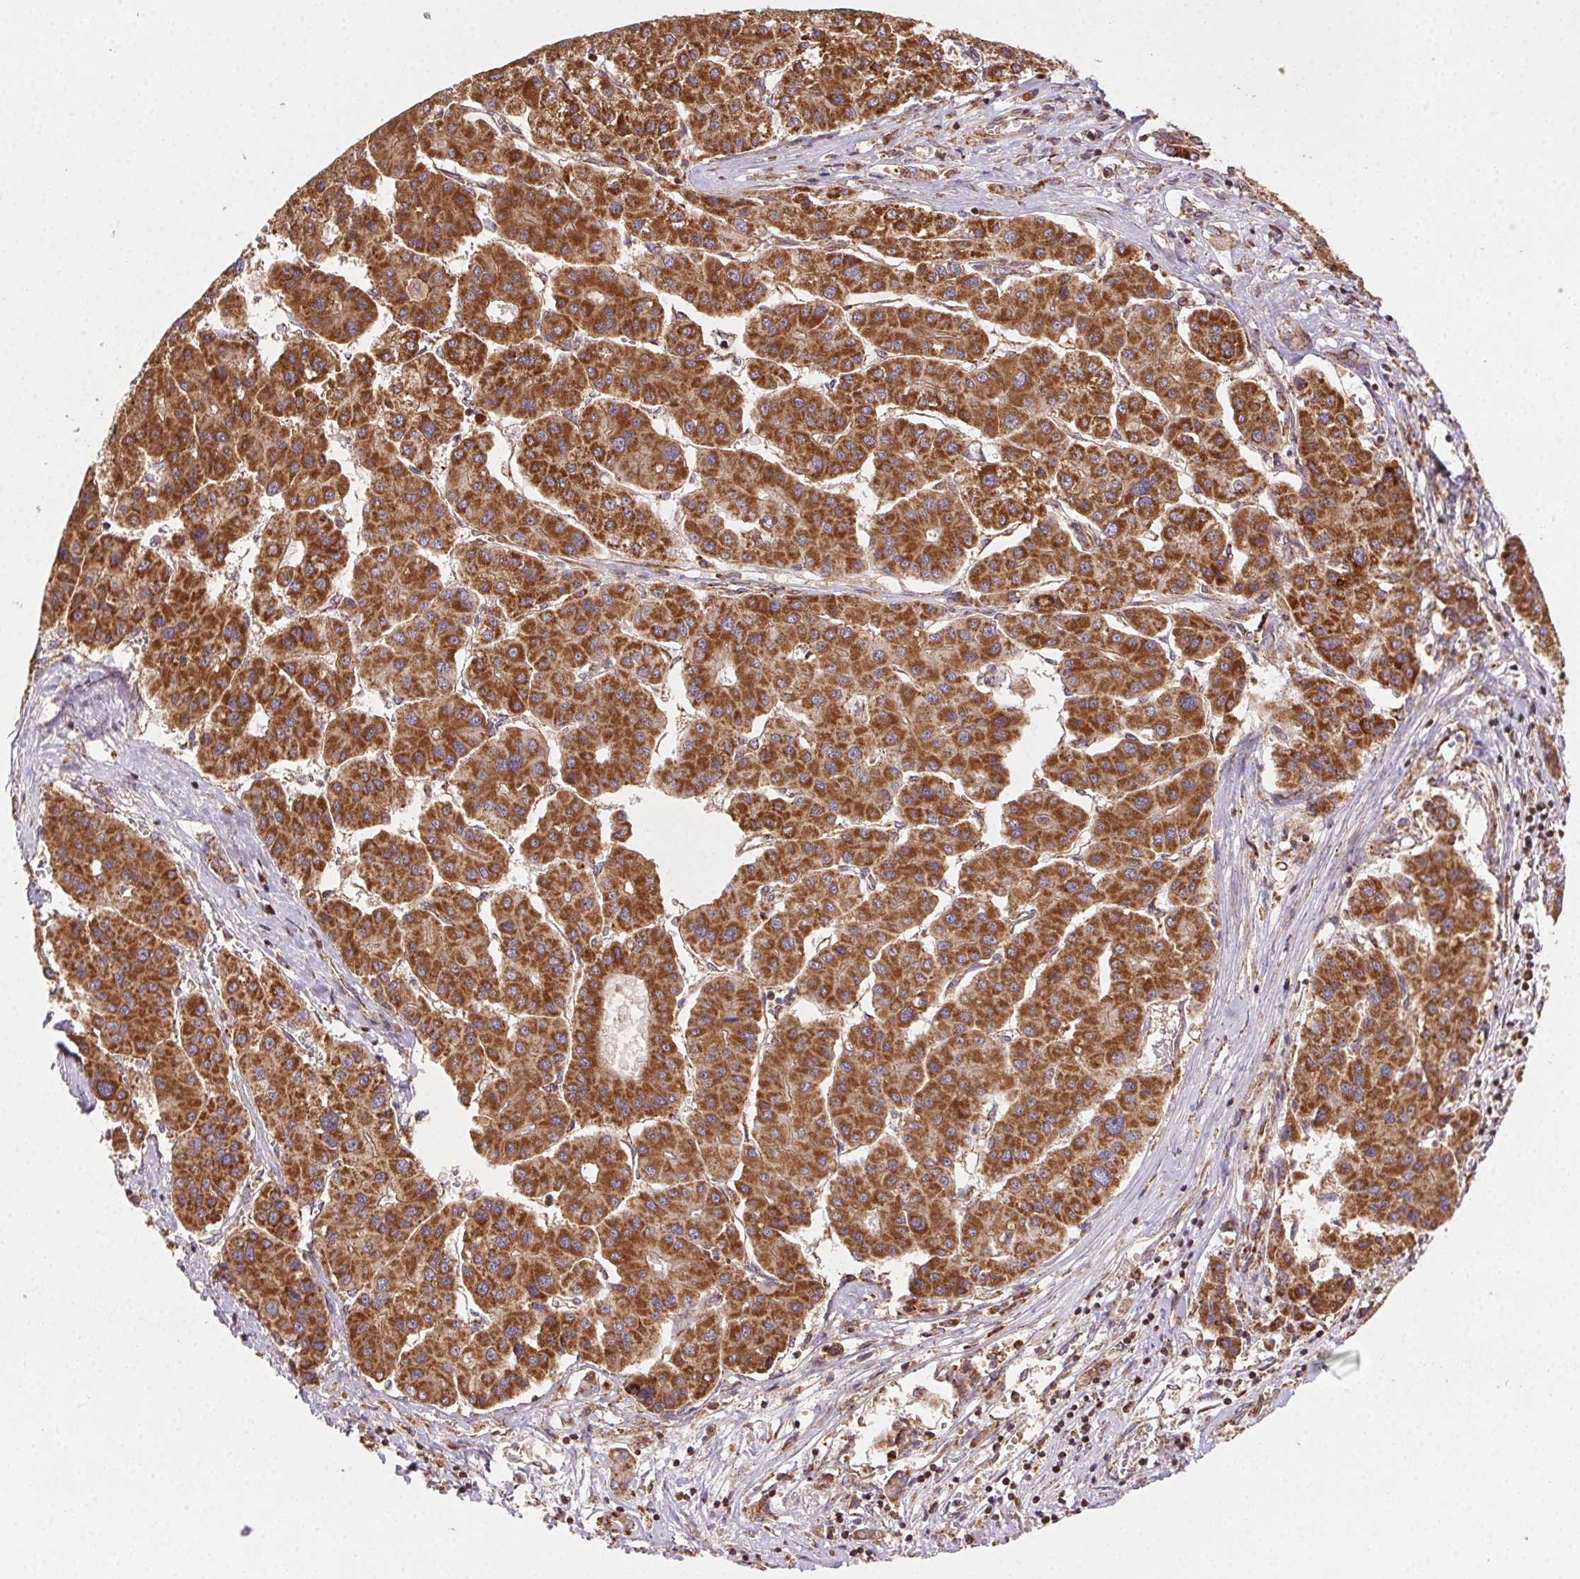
{"staining": {"intensity": "strong", "quantity": ">75%", "location": "cytoplasmic/membranous"}, "tissue": "liver cancer", "cell_type": "Tumor cells", "image_type": "cancer", "snomed": [{"axis": "morphology", "description": "Carcinoma, Hepatocellular, NOS"}, {"axis": "topography", "description": "Liver"}], "caption": "Tumor cells exhibit high levels of strong cytoplasmic/membranous expression in about >75% of cells in human hepatocellular carcinoma (liver).", "gene": "CLPB", "patient": {"sex": "male", "age": 73}}